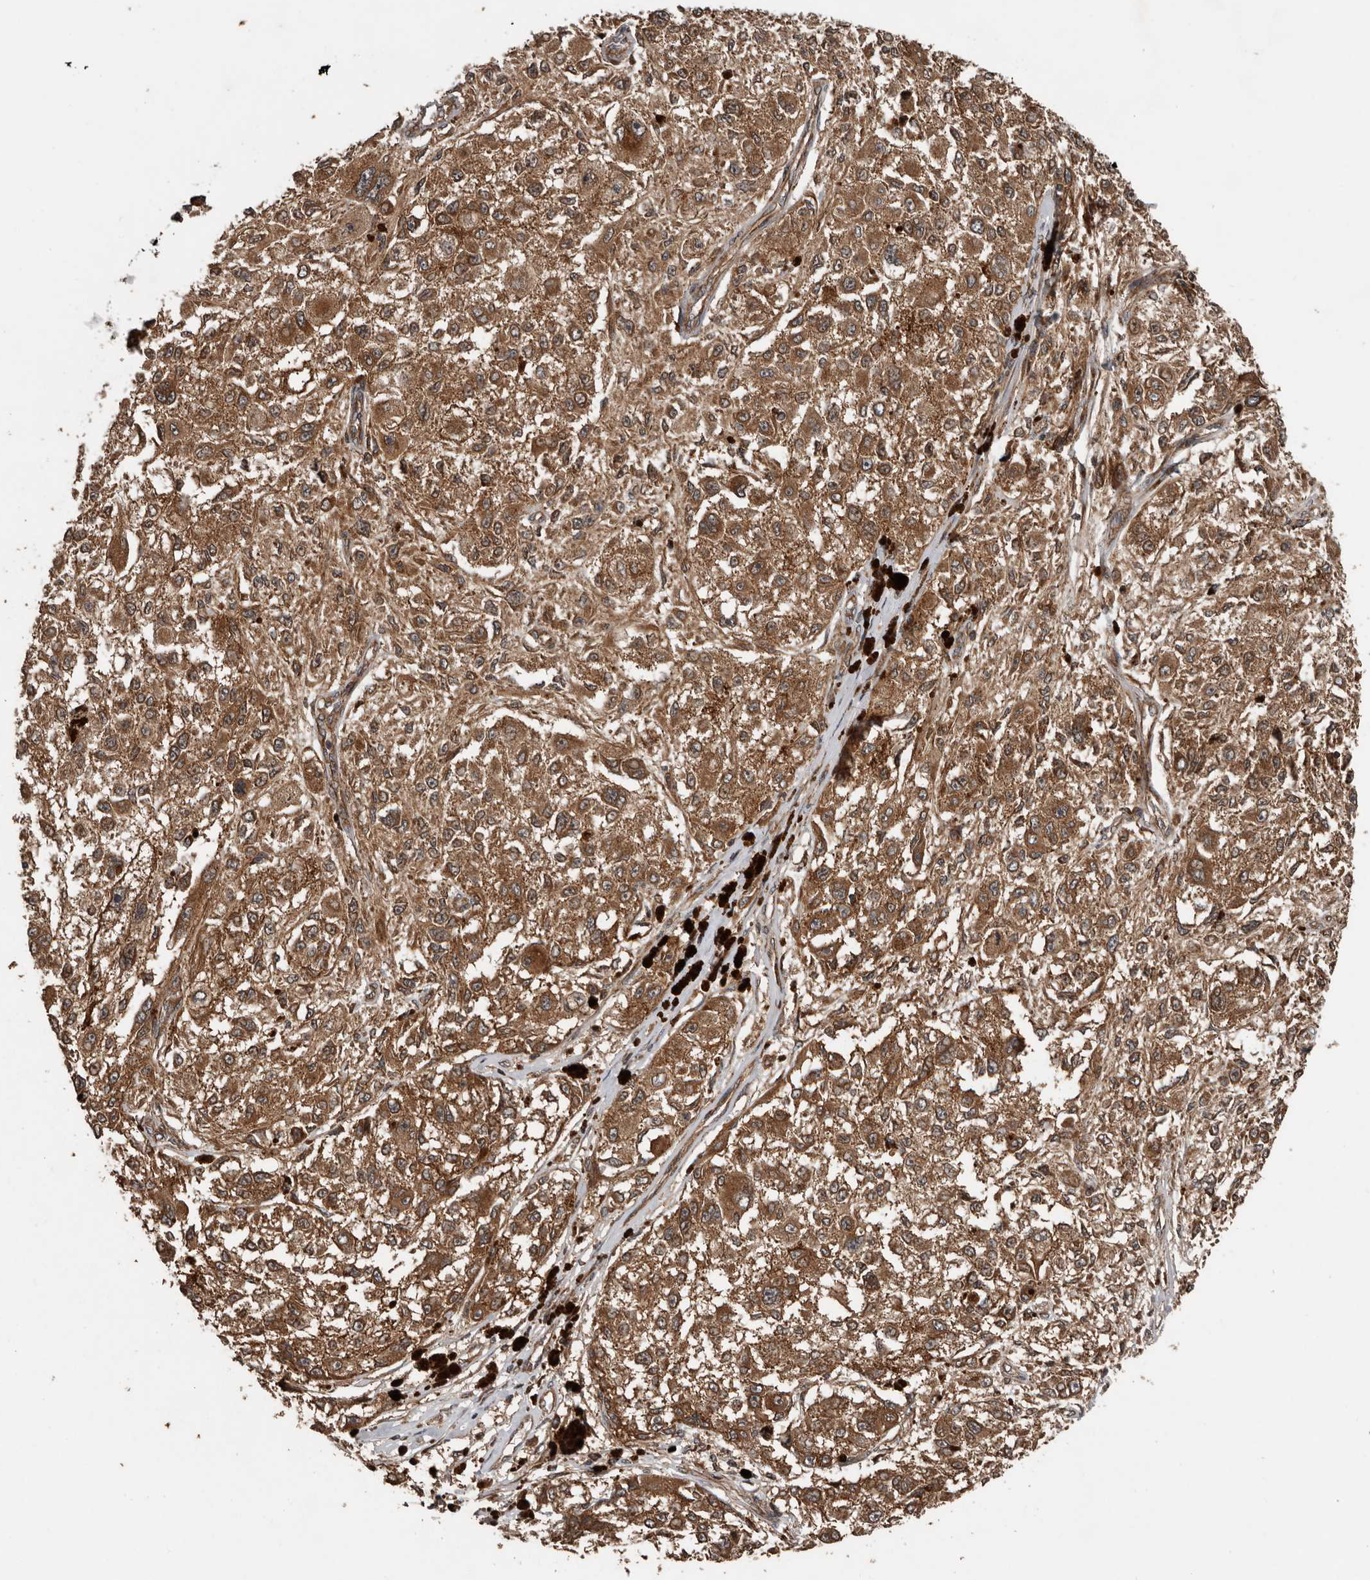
{"staining": {"intensity": "strong", "quantity": ">75%", "location": "cytoplasmic/membranous"}, "tissue": "melanoma", "cell_type": "Tumor cells", "image_type": "cancer", "snomed": [{"axis": "morphology", "description": "Necrosis, NOS"}, {"axis": "morphology", "description": "Malignant melanoma, NOS"}, {"axis": "topography", "description": "Skin"}], "caption": "Approximately >75% of tumor cells in human malignant melanoma demonstrate strong cytoplasmic/membranous protein expression as visualized by brown immunohistochemical staining.", "gene": "CCDC190", "patient": {"sex": "female", "age": 87}}